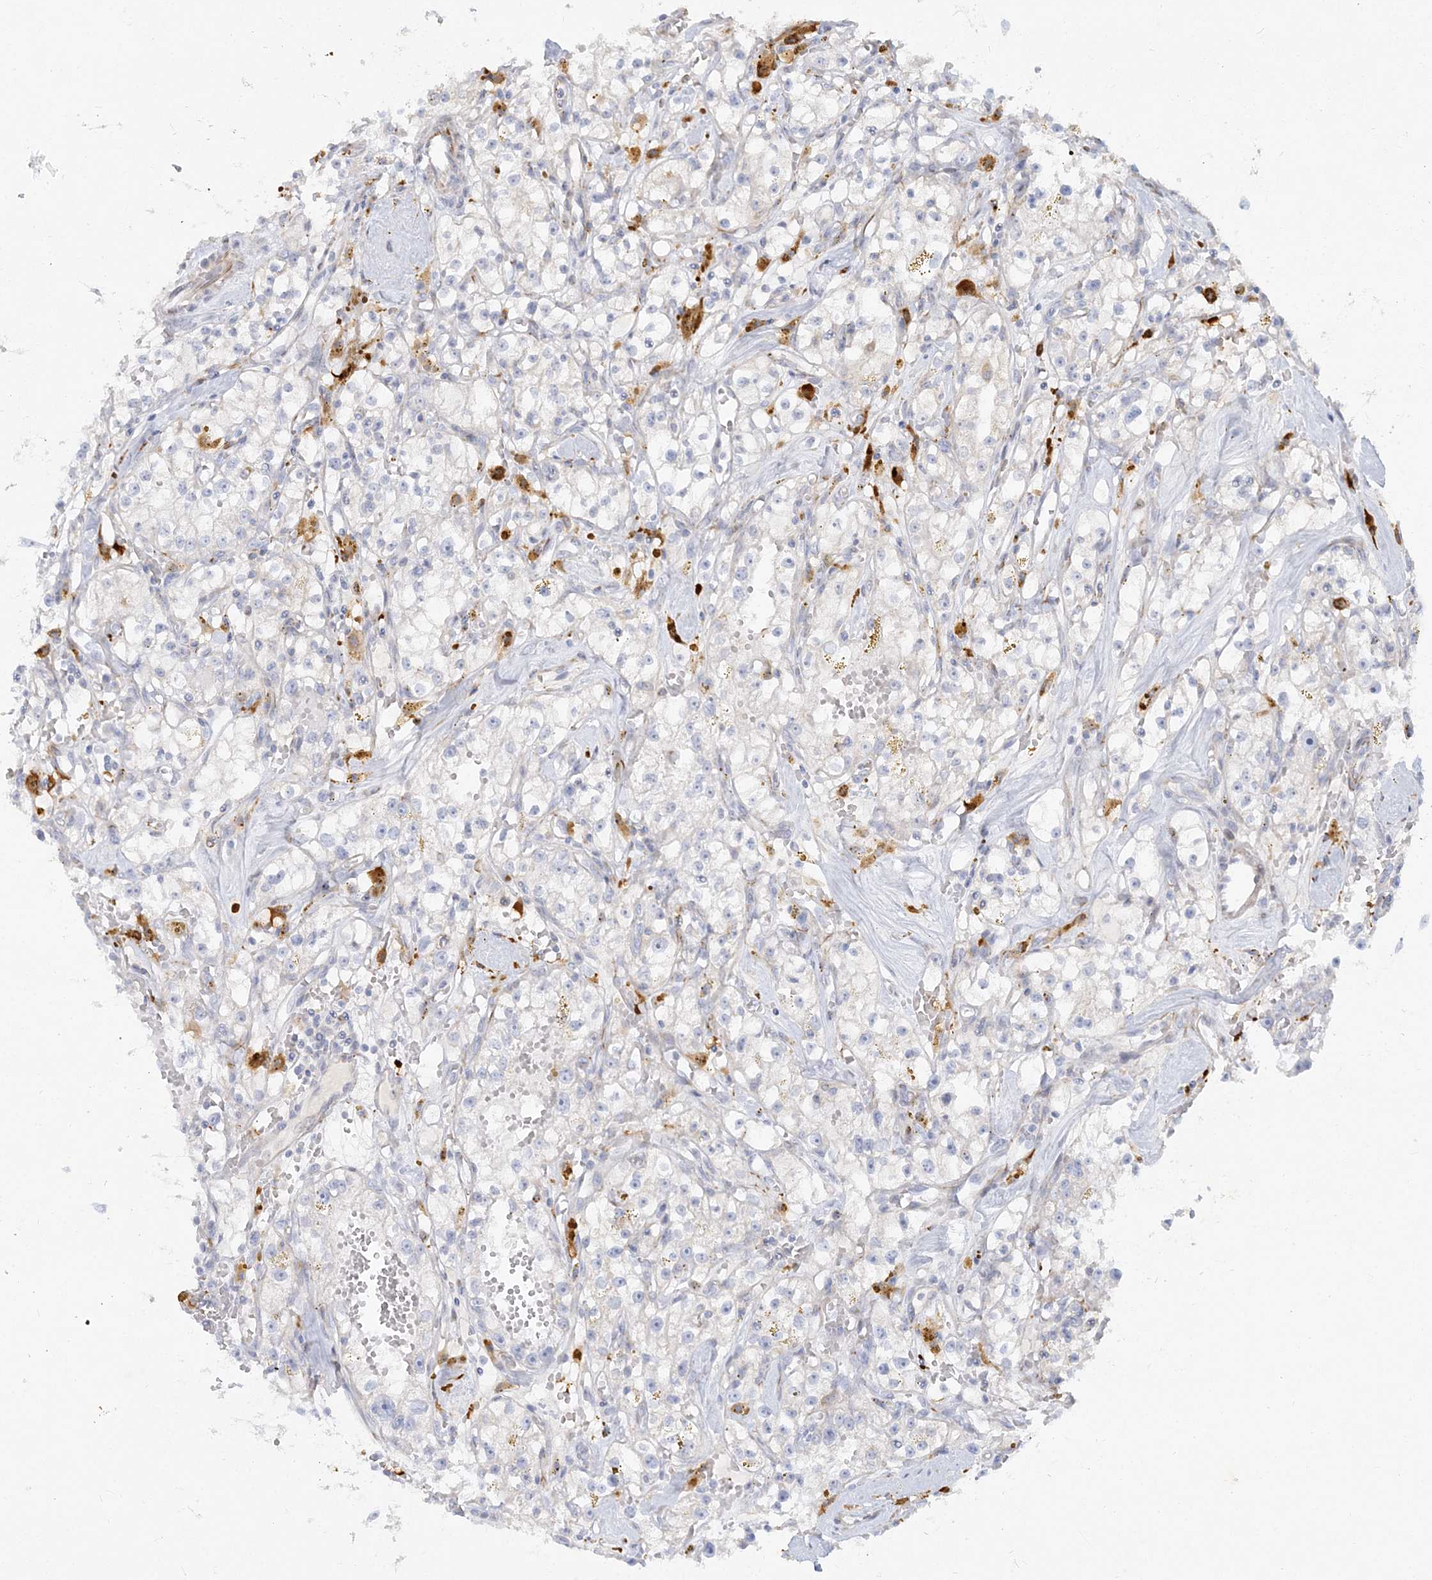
{"staining": {"intensity": "negative", "quantity": "none", "location": "none"}, "tissue": "renal cancer", "cell_type": "Tumor cells", "image_type": "cancer", "snomed": [{"axis": "morphology", "description": "Adenocarcinoma, NOS"}, {"axis": "topography", "description": "Kidney"}], "caption": "DAB (3,3'-diaminobenzidine) immunohistochemical staining of human renal cancer shows no significant positivity in tumor cells. Brightfield microscopy of IHC stained with DAB (brown) and hematoxylin (blue), captured at high magnification.", "gene": "GPAT2", "patient": {"sex": "male", "age": 56}}